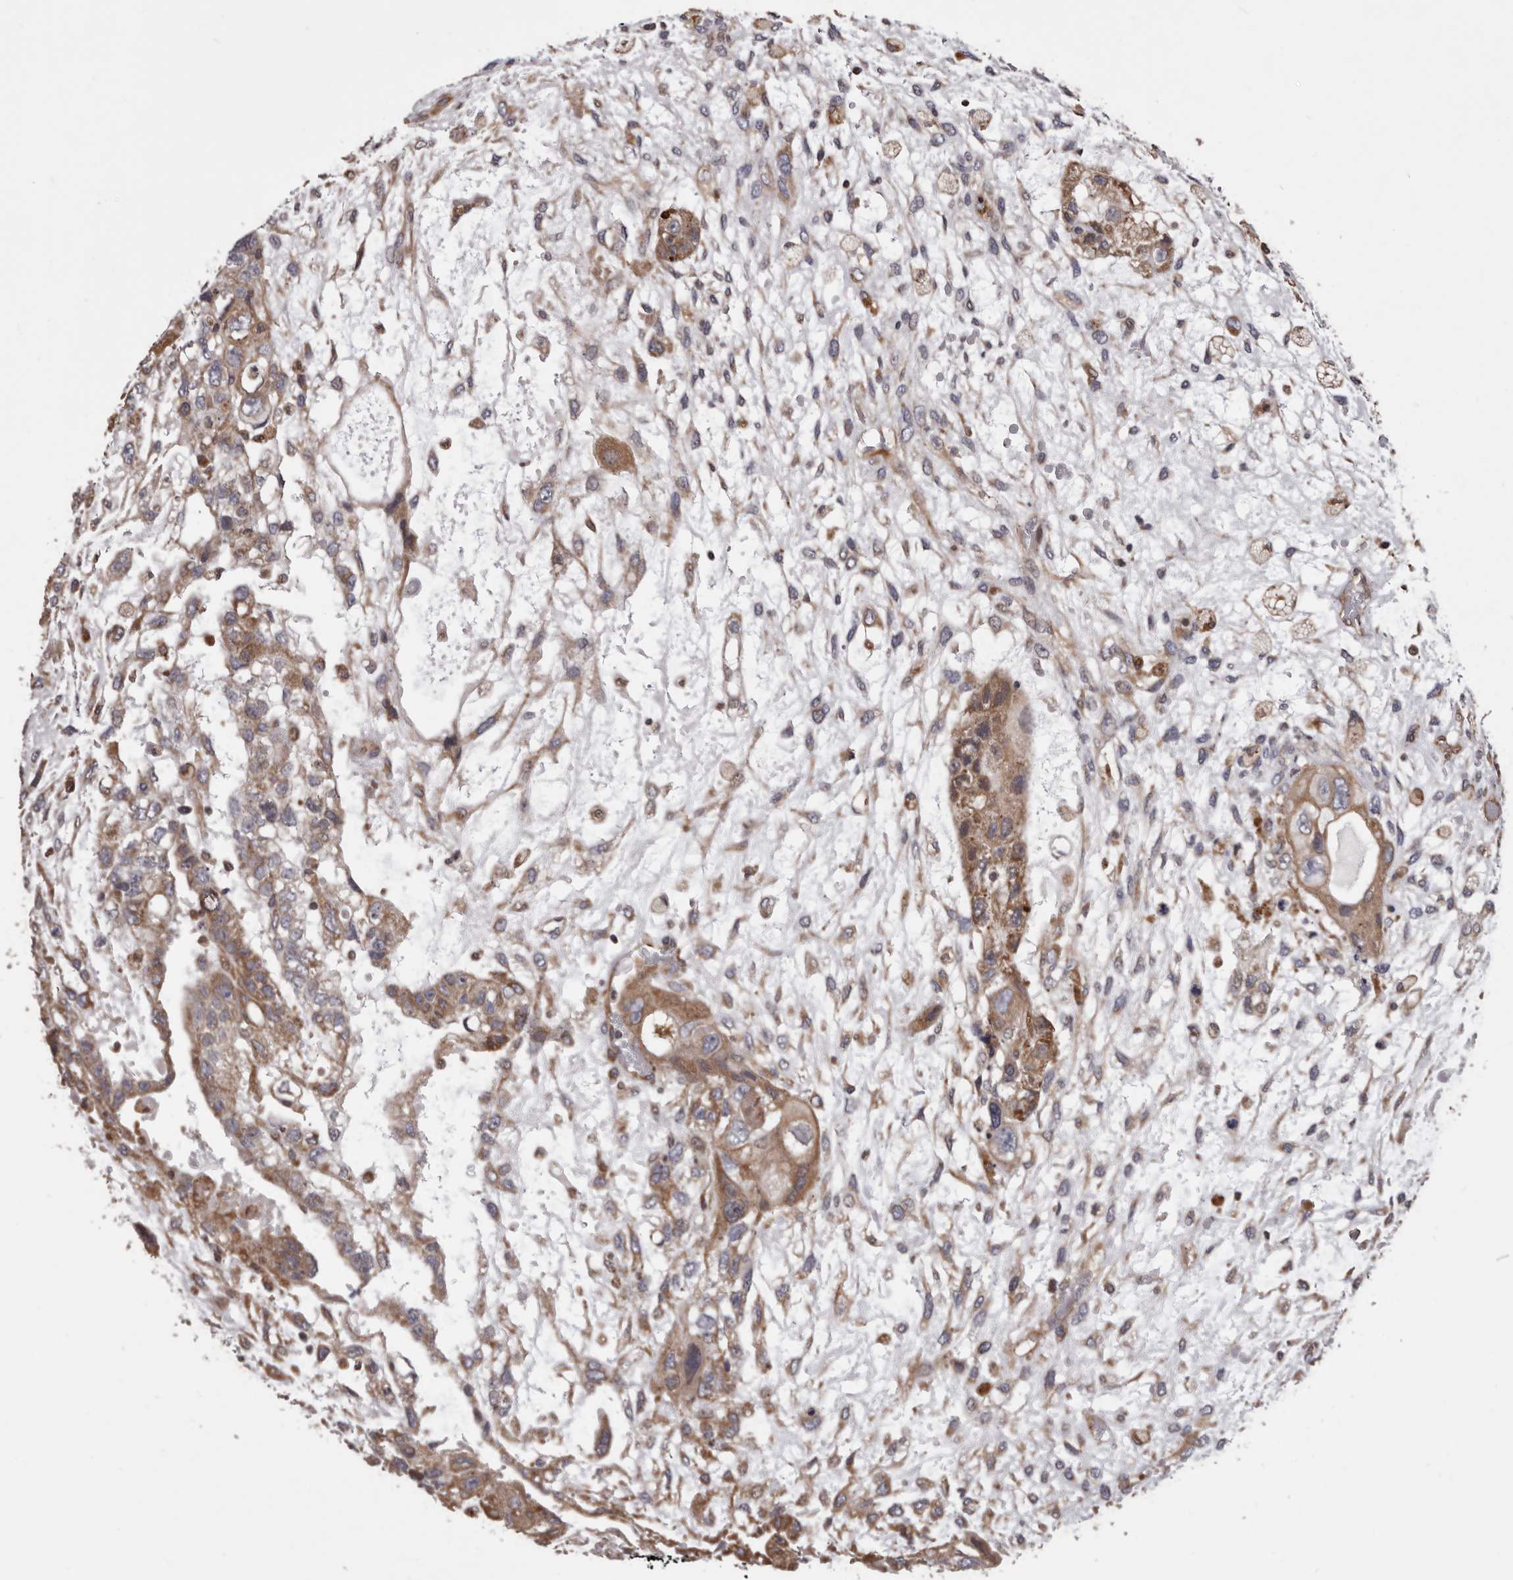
{"staining": {"intensity": "moderate", "quantity": ">75%", "location": "cytoplasmic/membranous"}, "tissue": "testis cancer", "cell_type": "Tumor cells", "image_type": "cancer", "snomed": [{"axis": "morphology", "description": "Carcinoma, Embryonal, NOS"}, {"axis": "topography", "description": "Testis"}], "caption": "Testis cancer stained with immunohistochemistry (IHC) reveals moderate cytoplasmic/membranous staining in approximately >75% of tumor cells.", "gene": "CEP104", "patient": {"sex": "male", "age": 36}}